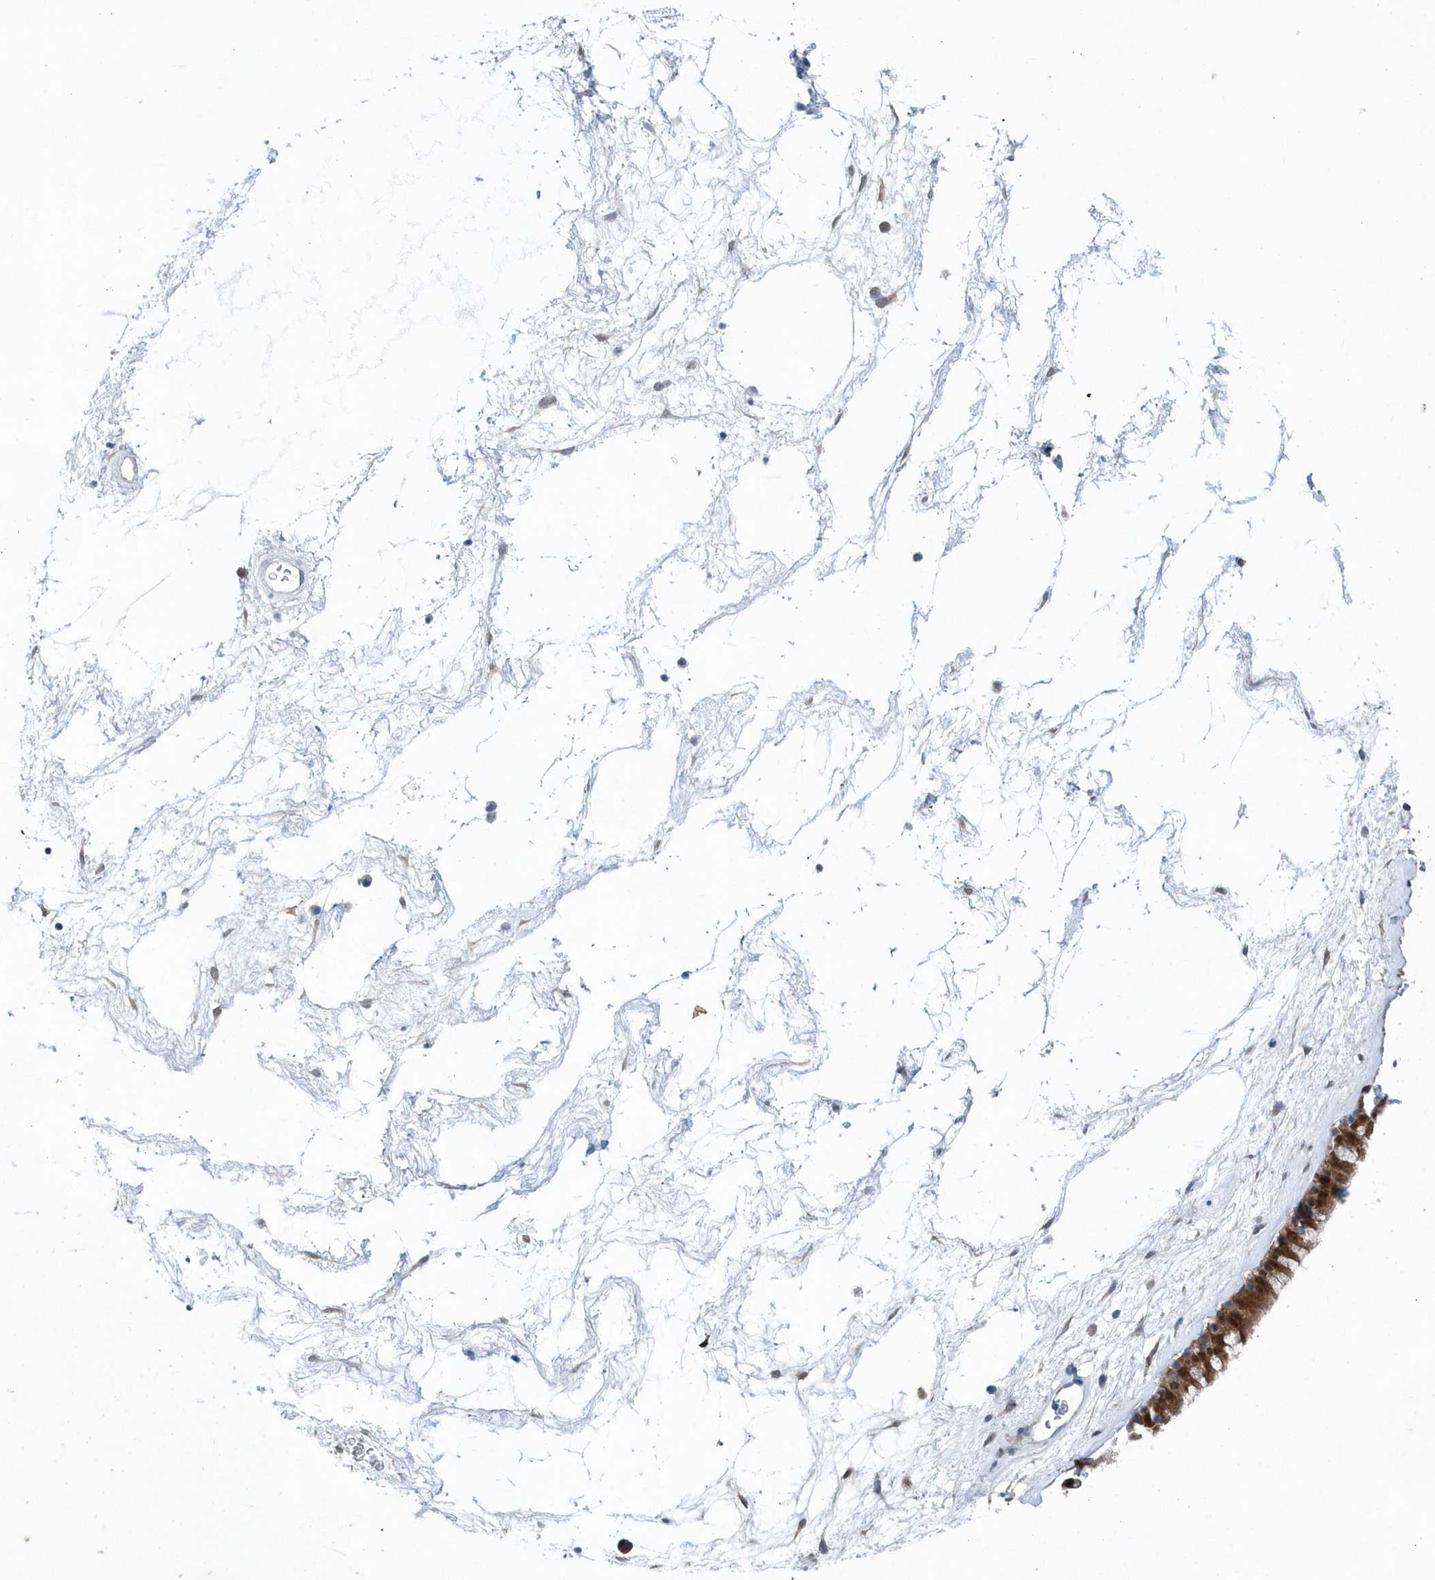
{"staining": {"intensity": "strong", "quantity": ">75%", "location": "cytoplasmic/membranous,nuclear"}, "tissue": "nasopharynx", "cell_type": "Respiratory epithelial cells", "image_type": "normal", "snomed": [{"axis": "morphology", "description": "Normal tissue, NOS"}, {"axis": "morphology", "description": "Inflammation, NOS"}, {"axis": "topography", "description": "Nasopharynx"}], "caption": "A high-resolution histopathology image shows immunohistochemistry staining of normal nasopharynx, which exhibits strong cytoplasmic/membranous,nuclear expression in approximately >75% of respiratory epithelial cells.", "gene": "PFN2", "patient": {"sex": "male", "age": 48}}